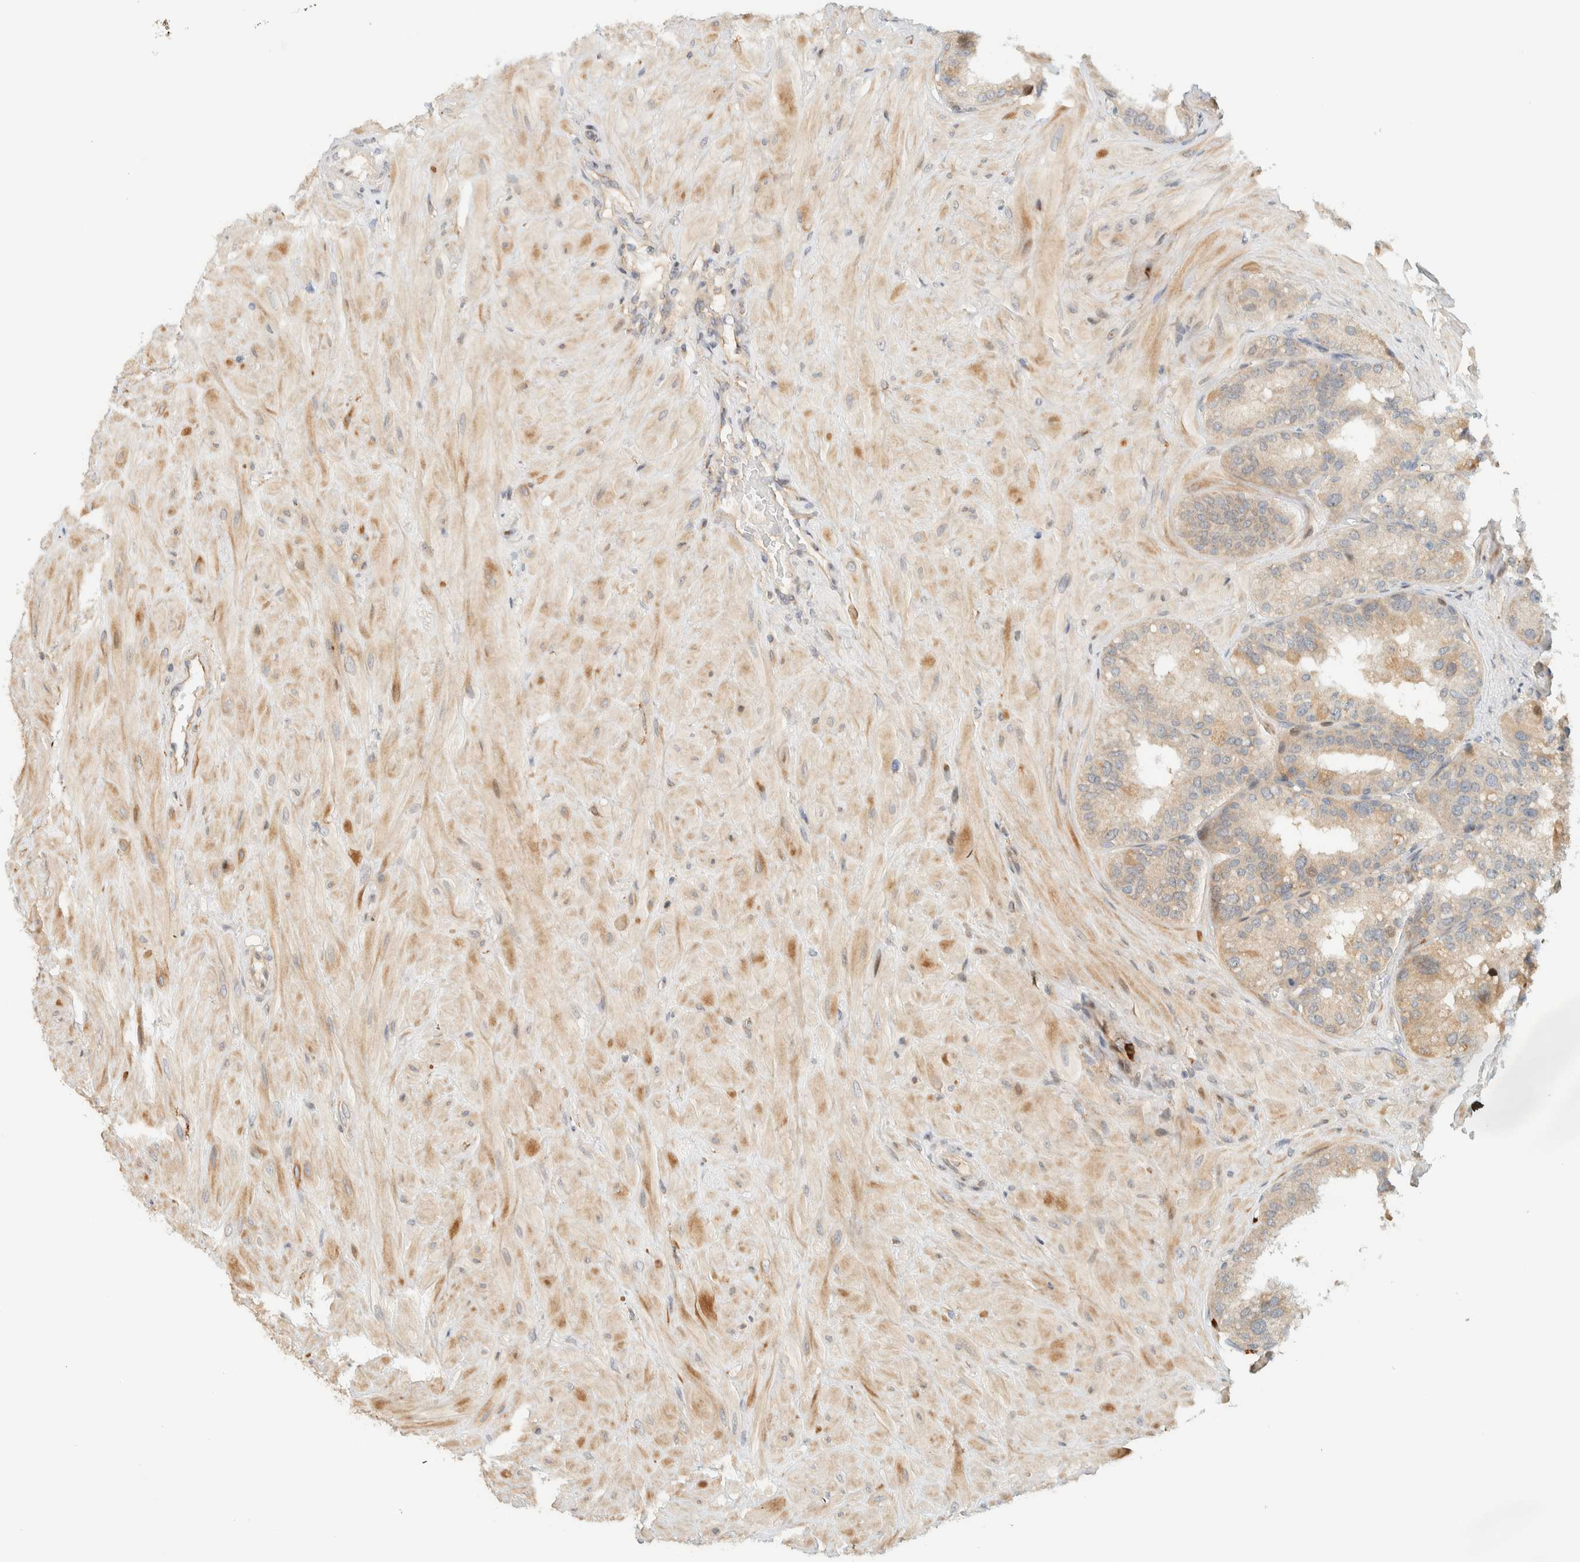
{"staining": {"intensity": "weak", "quantity": "25%-75%", "location": "cytoplasmic/membranous"}, "tissue": "seminal vesicle", "cell_type": "Glandular cells", "image_type": "normal", "snomed": [{"axis": "morphology", "description": "Normal tissue, NOS"}, {"axis": "topography", "description": "Prostate"}, {"axis": "topography", "description": "Seminal veicle"}], "caption": "Human seminal vesicle stained with a brown dye demonstrates weak cytoplasmic/membranous positive positivity in approximately 25%-75% of glandular cells.", "gene": "CCDC171", "patient": {"sex": "male", "age": 51}}